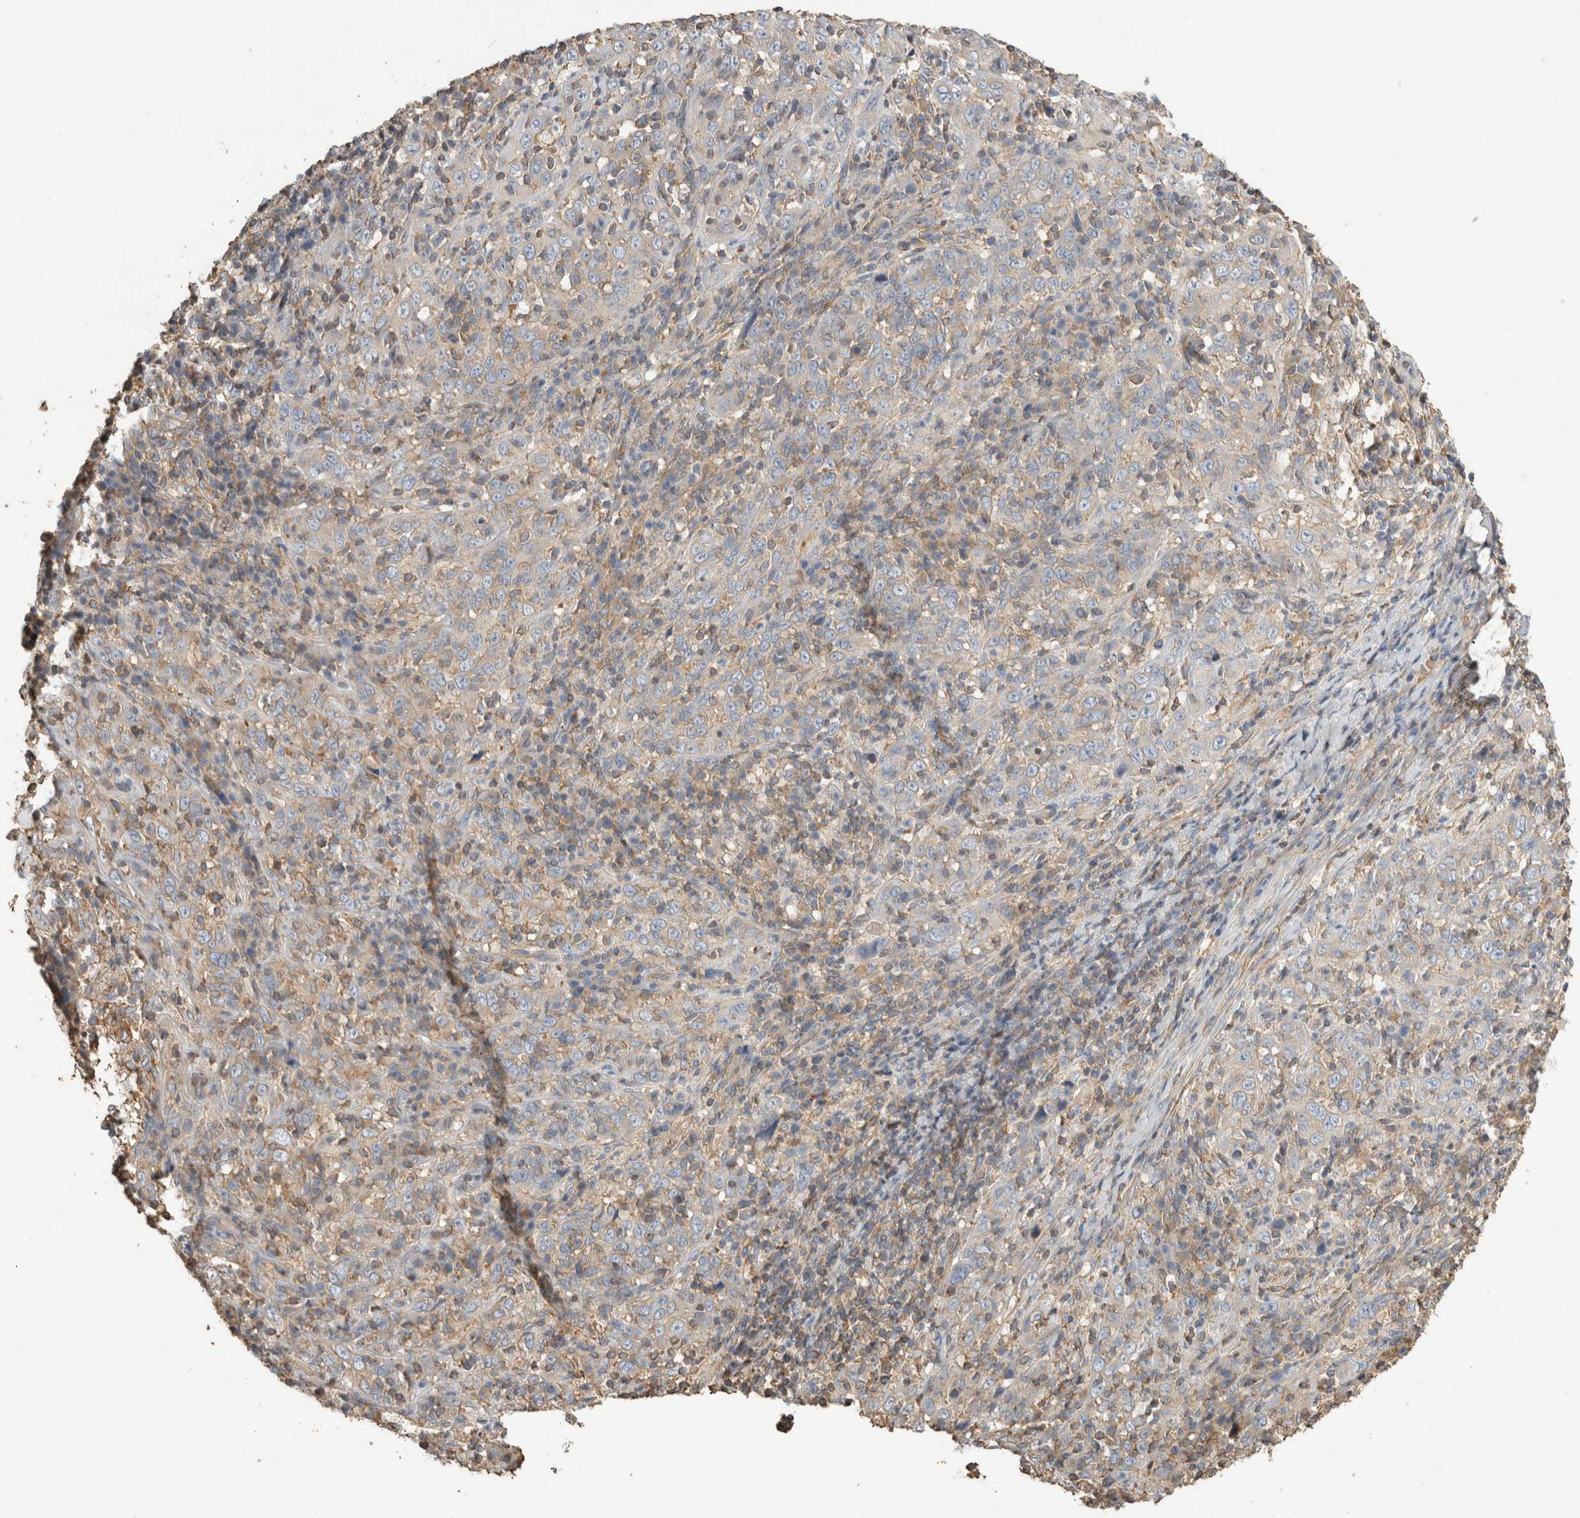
{"staining": {"intensity": "weak", "quantity": "<25%", "location": "cytoplasmic/membranous"}, "tissue": "cervical cancer", "cell_type": "Tumor cells", "image_type": "cancer", "snomed": [{"axis": "morphology", "description": "Squamous cell carcinoma, NOS"}, {"axis": "topography", "description": "Cervix"}], "caption": "This is an immunohistochemistry (IHC) micrograph of human cervical cancer. There is no expression in tumor cells.", "gene": "EIF4G3", "patient": {"sex": "female", "age": 46}}